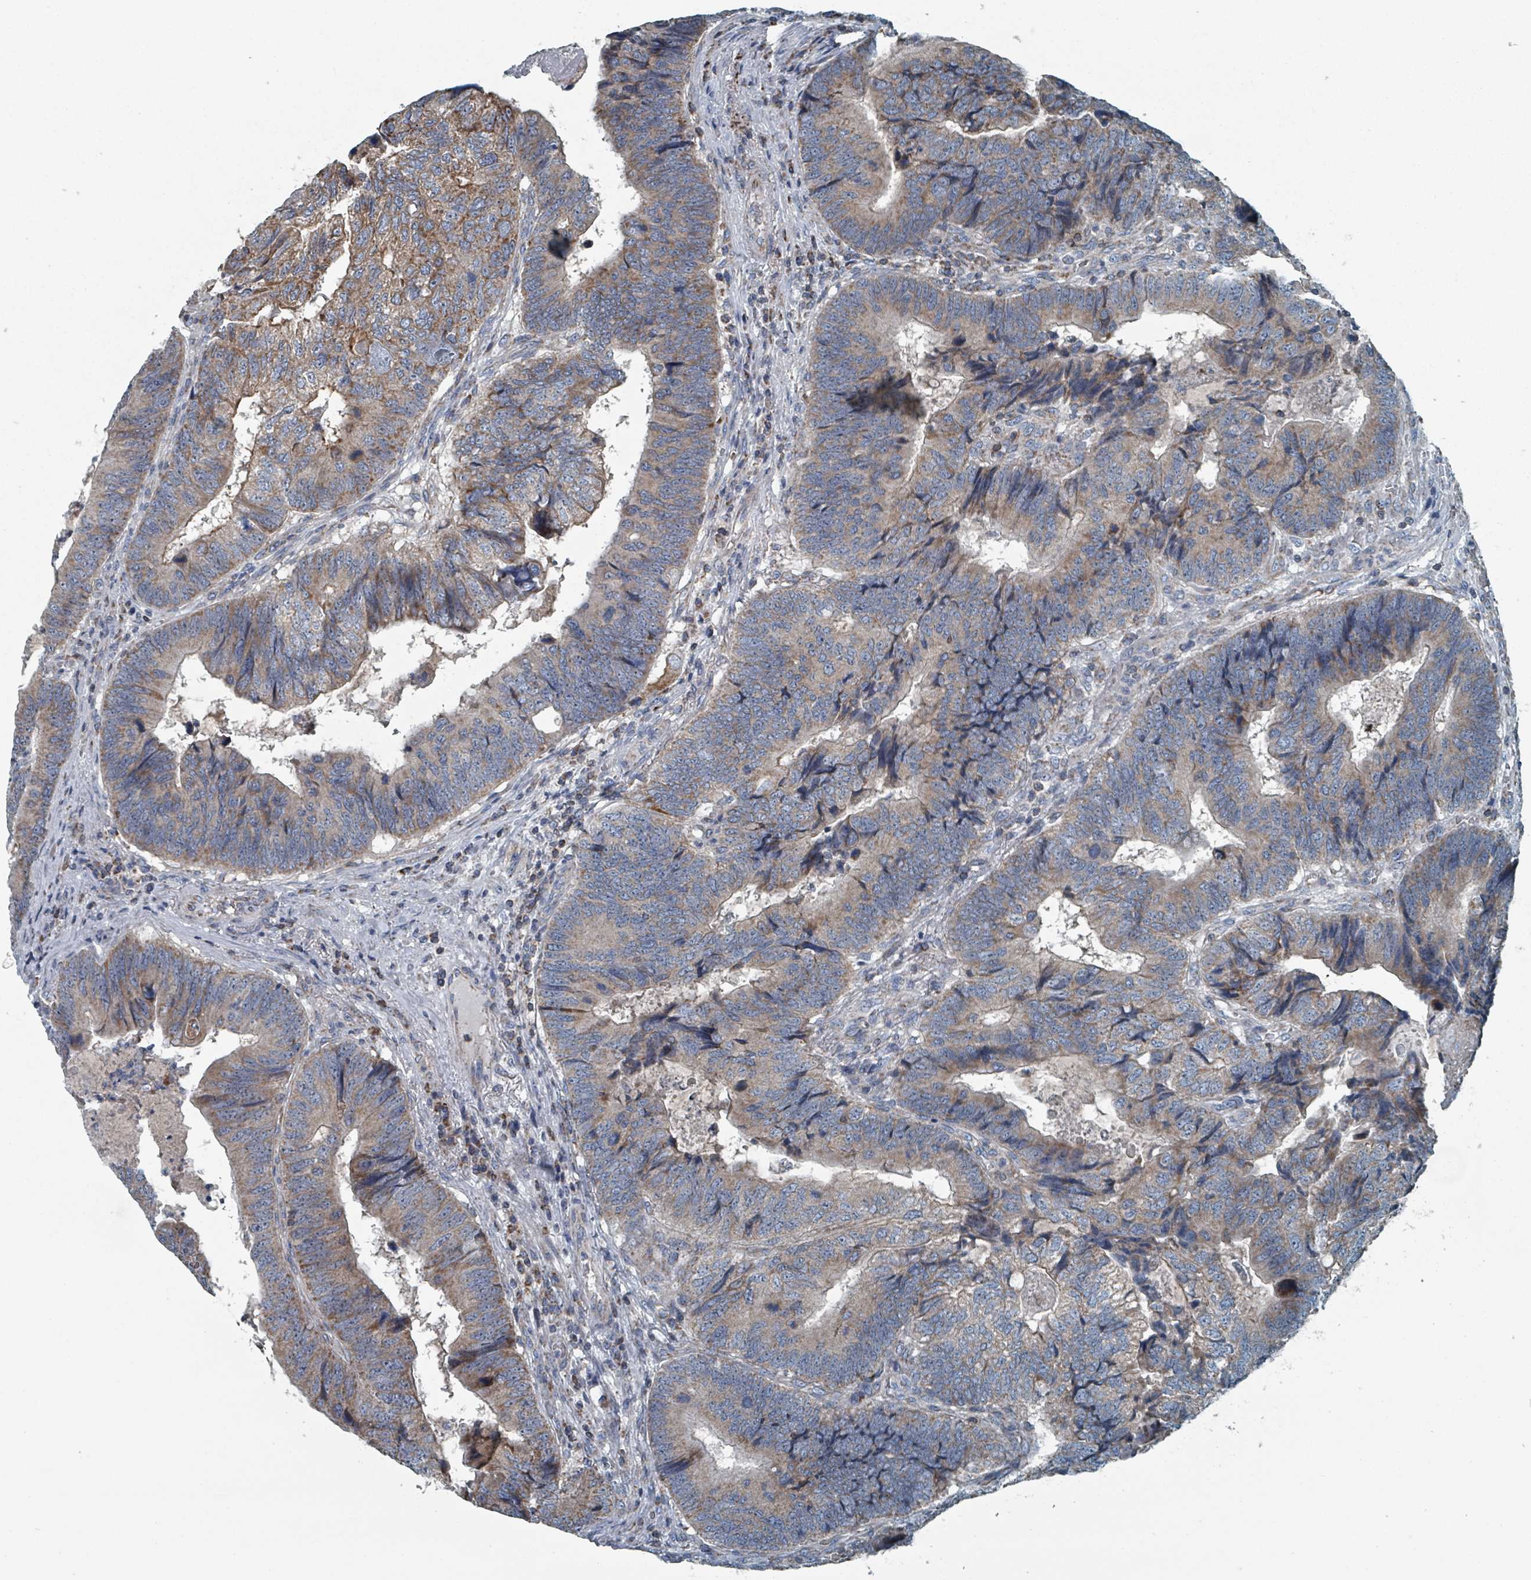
{"staining": {"intensity": "weak", "quantity": ">75%", "location": "cytoplasmic/membranous"}, "tissue": "colorectal cancer", "cell_type": "Tumor cells", "image_type": "cancer", "snomed": [{"axis": "morphology", "description": "Adenocarcinoma, NOS"}, {"axis": "topography", "description": "Colon"}], "caption": "A high-resolution micrograph shows IHC staining of adenocarcinoma (colorectal), which reveals weak cytoplasmic/membranous positivity in approximately >75% of tumor cells.", "gene": "ABHD18", "patient": {"sex": "female", "age": 67}}